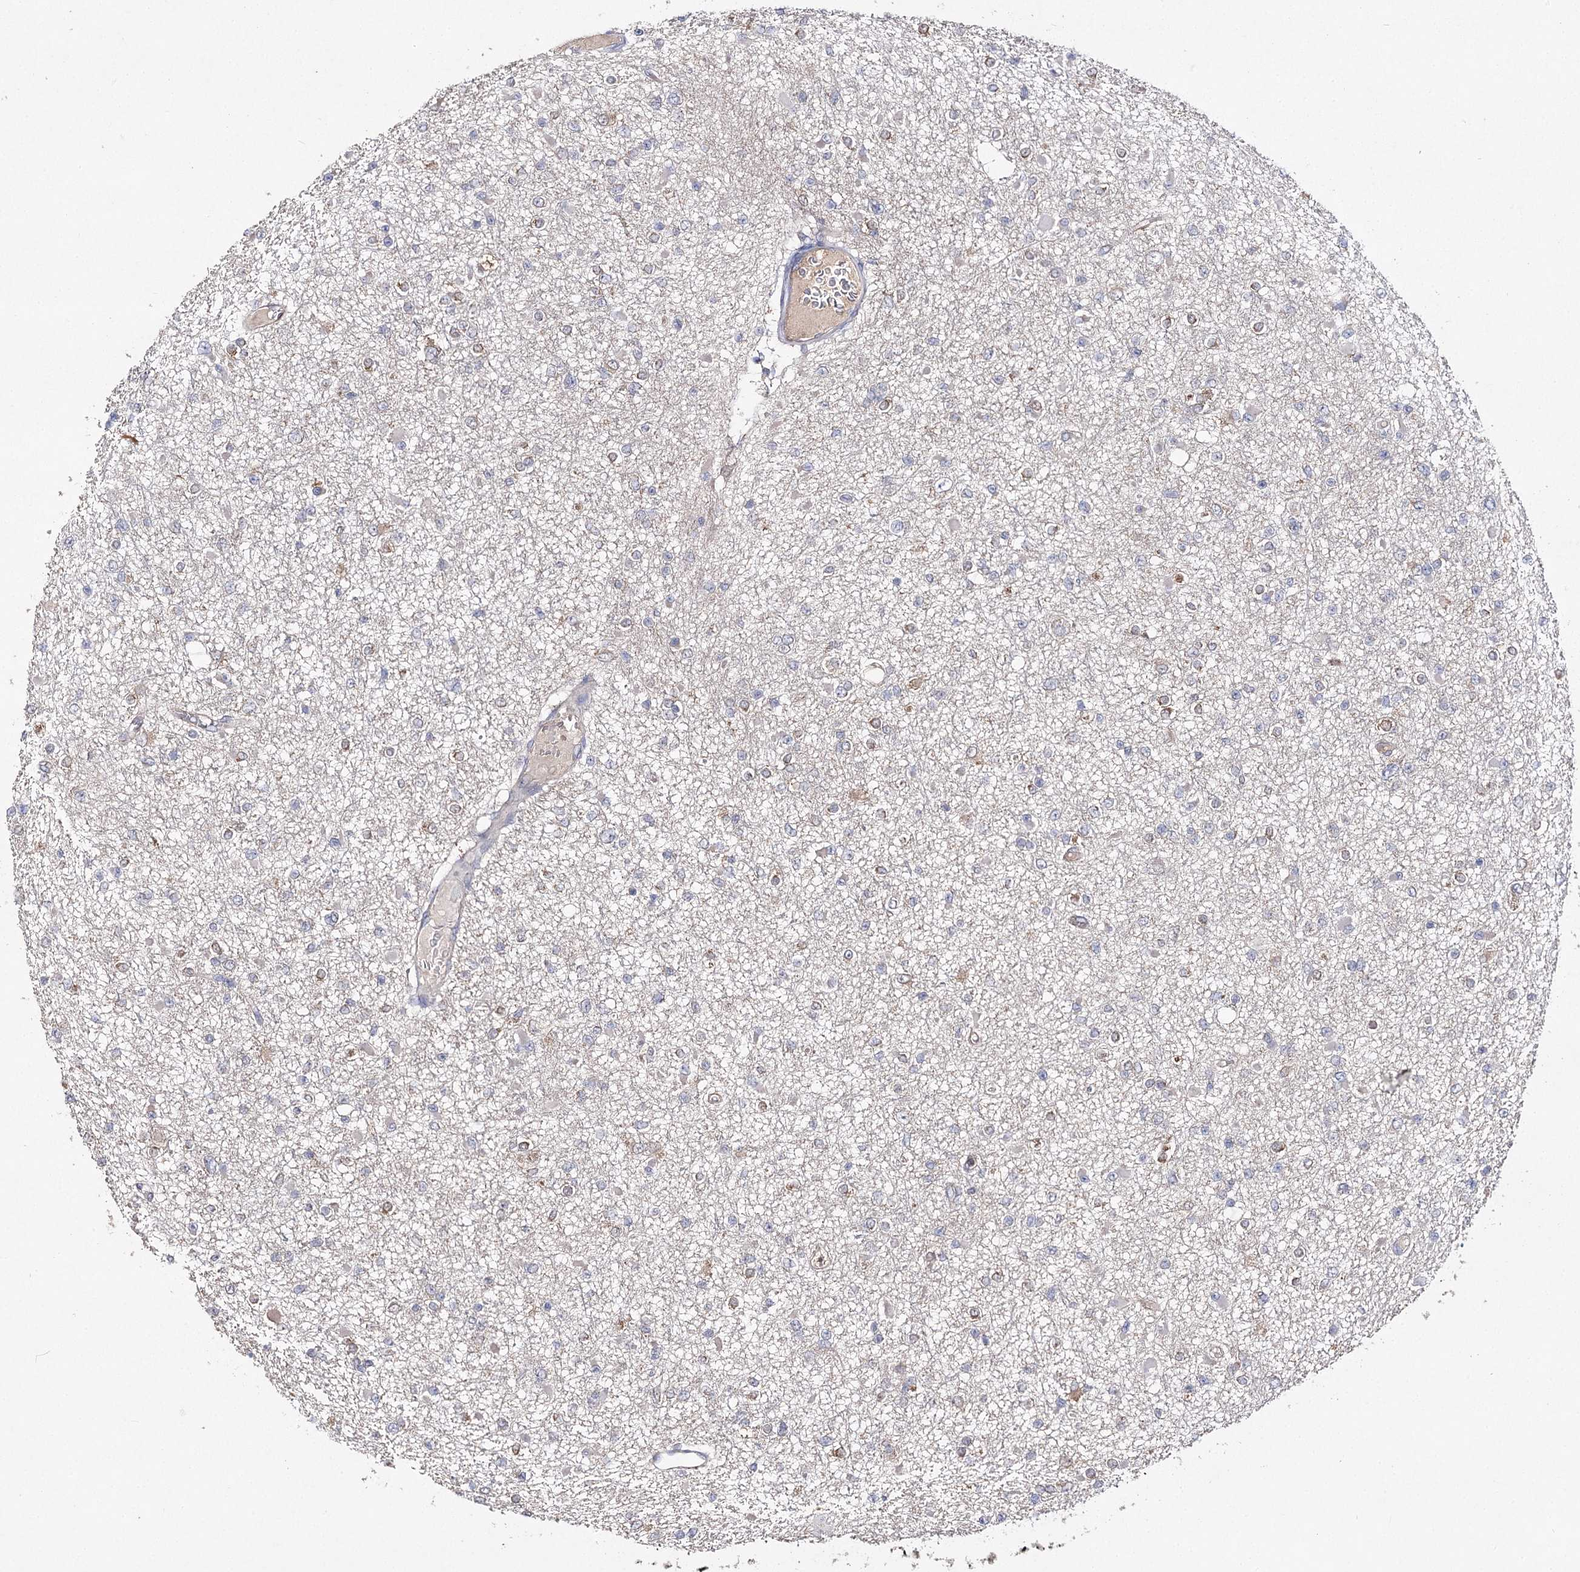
{"staining": {"intensity": "weak", "quantity": "<25%", "location": "cytoplasmic/membranous"}, "tissue": "glioma", "cell_type": "Tumor cells", "image_type": "cancer", "snomed": [{"axis": "morphology", "description": "Glioma, malignant, Low grade"}, {"axis": "topography", "description": "Brain"}], "caption": "This histopathology image is of low-grade glioma (malignant) stained with immunohistochemistry to label a protein in brown with the nuclei are counter-stained blue. There is no staining in tumor cells. (DAB immunohistochemistry (IHC), high magnification).", "gene": "AURKC", "patient": {"sex": "female", "age": 22}}